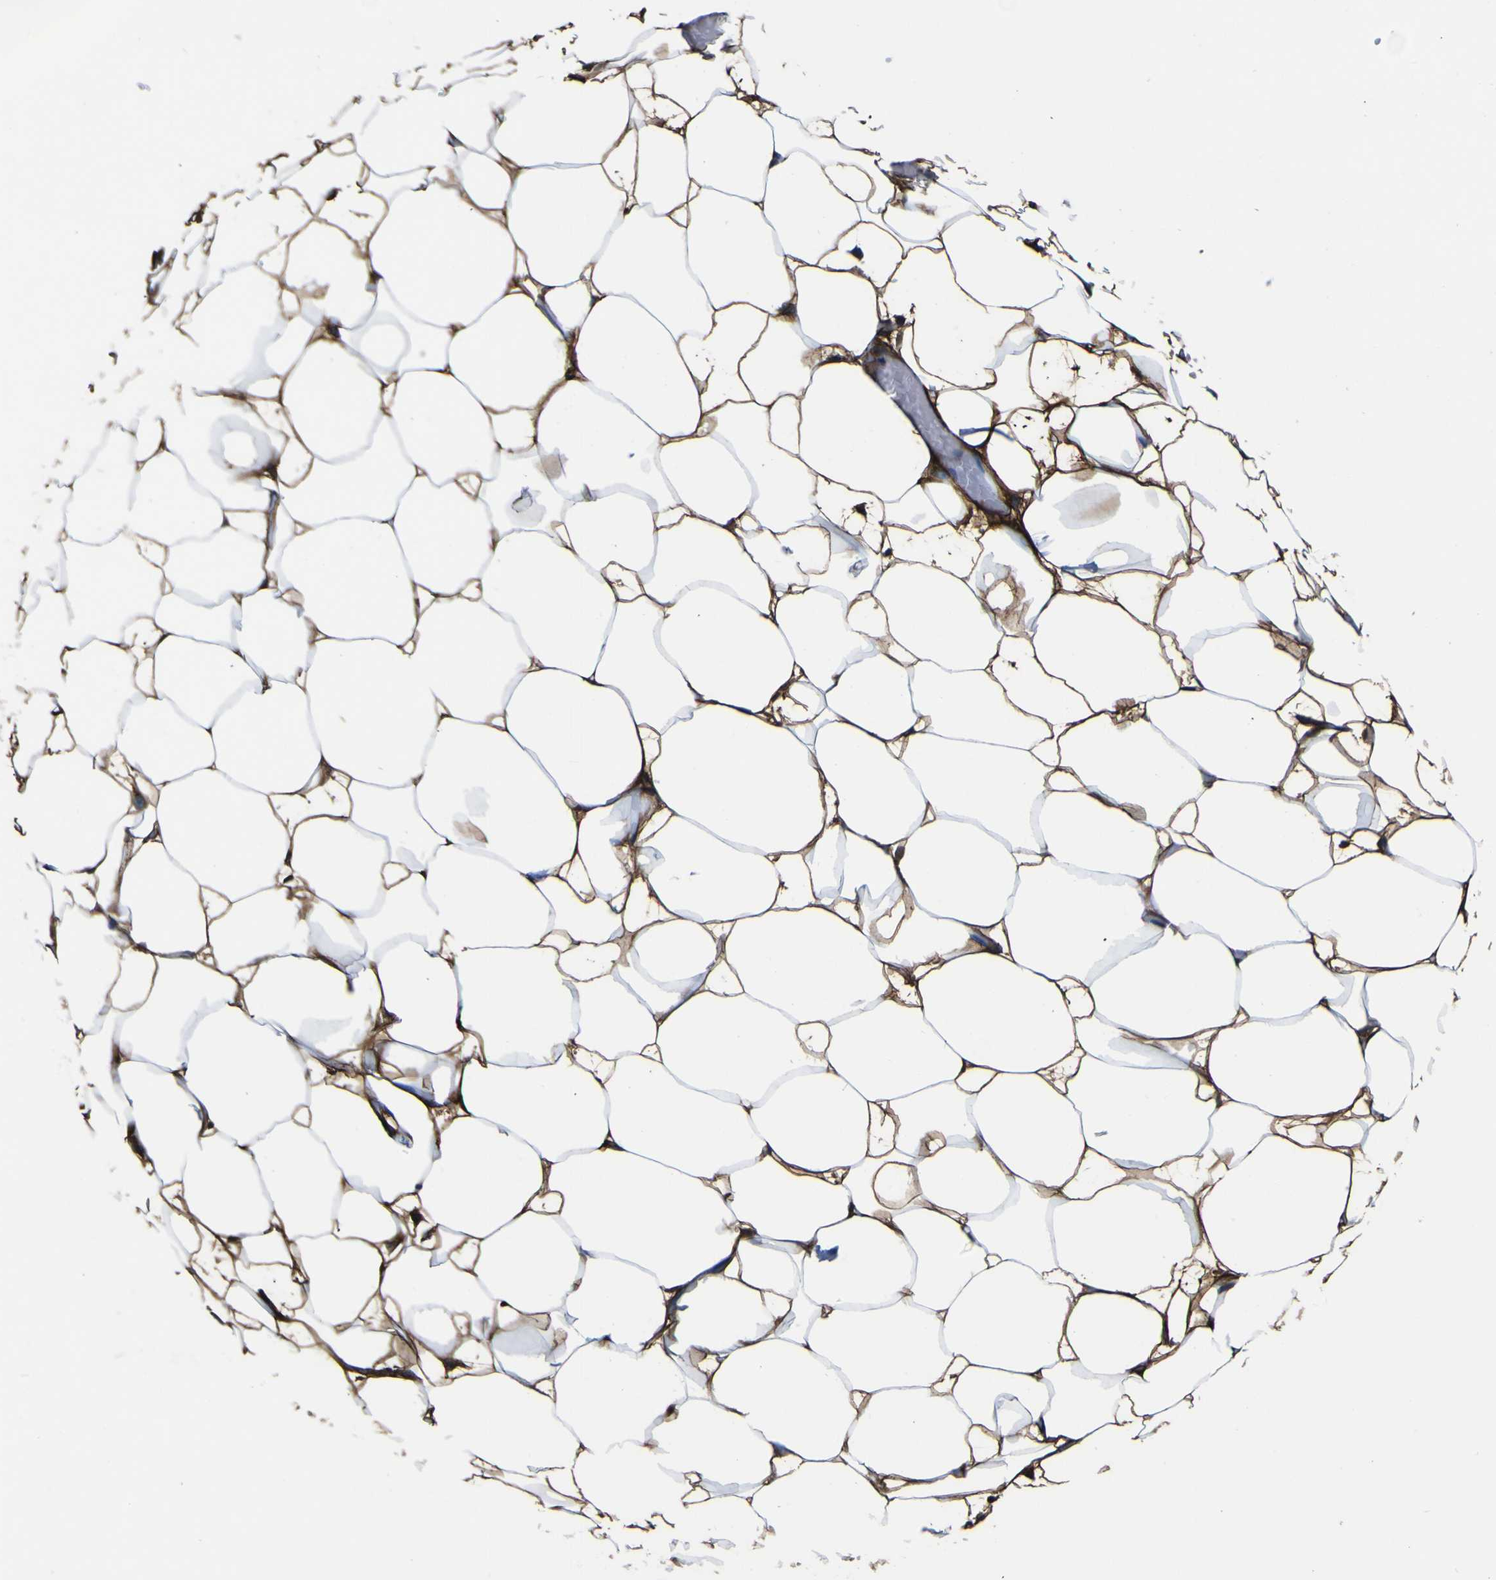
{"staining": {"intensity": "moderate", "quantity": "25%-75%", "location": "cytoplasmic/membranous"}, "tissue": "adipose tissue", "cell_type": "Adipocytes", "image_type": "normal", "snomed": [{"axis": "morphology", "description": "Normal tissue, NOS"}, {"axis": "topography", "description": "Breast"}, {"axis": "topography", "description": "Adipose tissue"}], "caption": "Brown immunohistochemical staining in benign human adipose tissue exhibits moderate cytoplasmic/membranous expression in about 25%-75% of adipocytes.", "gene": "POSTN", "patient": {"sex": "female", "age": 25}}